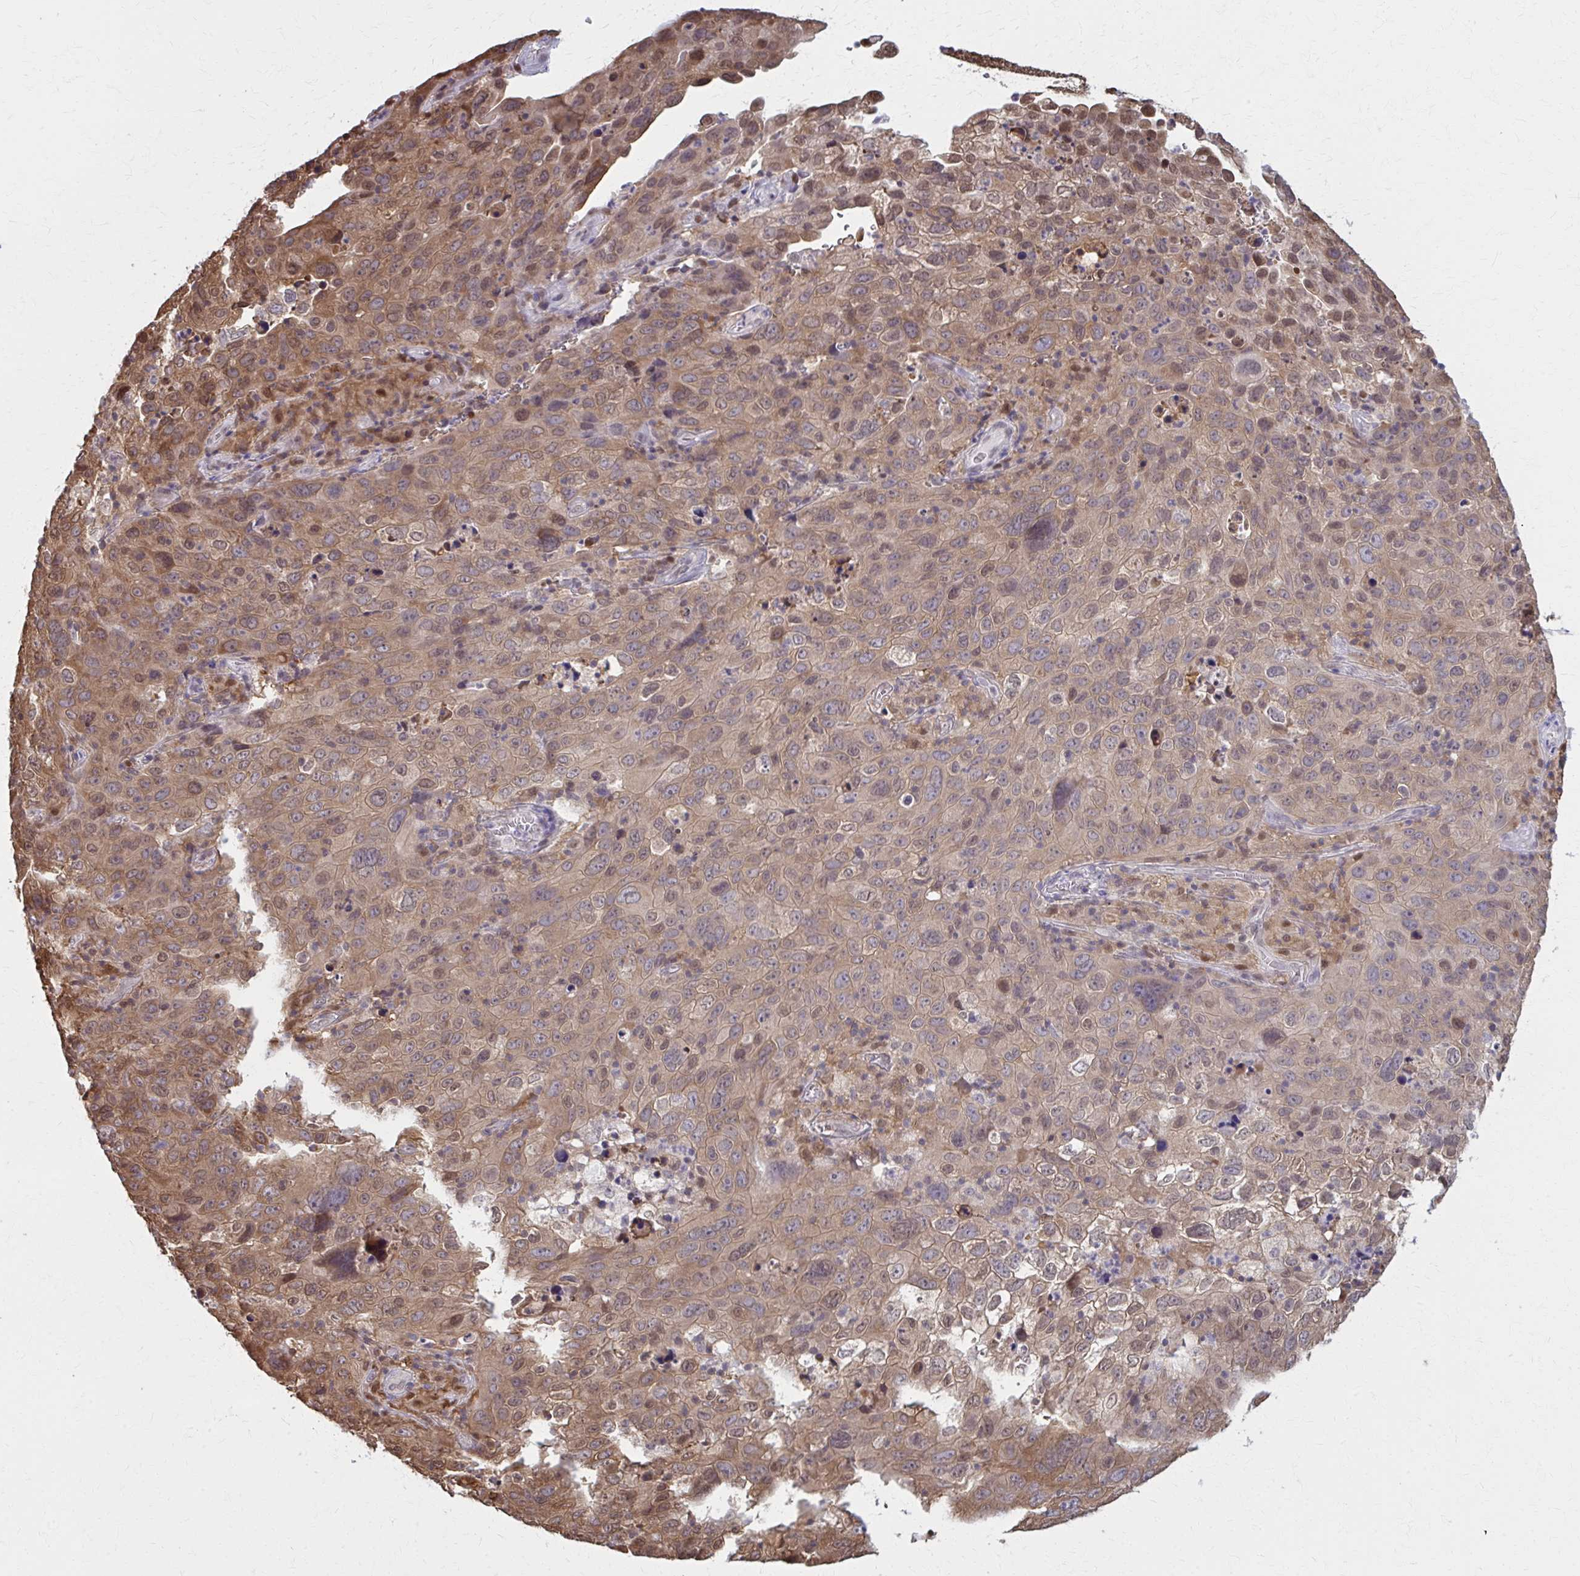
{"staining": {"intensity": "moderate", "quantity": ">75%", "location": "cytoplasmic/membranous"}, "tissue": "cervical cancer", "cell_type": "Tumor cells", "image_type": "cancer", "snomed": [{"axis": "morphology", "description": "Squamous cell carcinoma, NOS"}, {"axis": "topography", "description": "Cervix"}], "caption": "Tumor cells show medium levels of moderate cytoplasmic/membranous expression in about >75% of cells in cervical cancer. Ihc stains the protein in brown and the nuclei are stained blue.", "gene": "MDH1", "patient": {"sex": "female", "age": 44}}